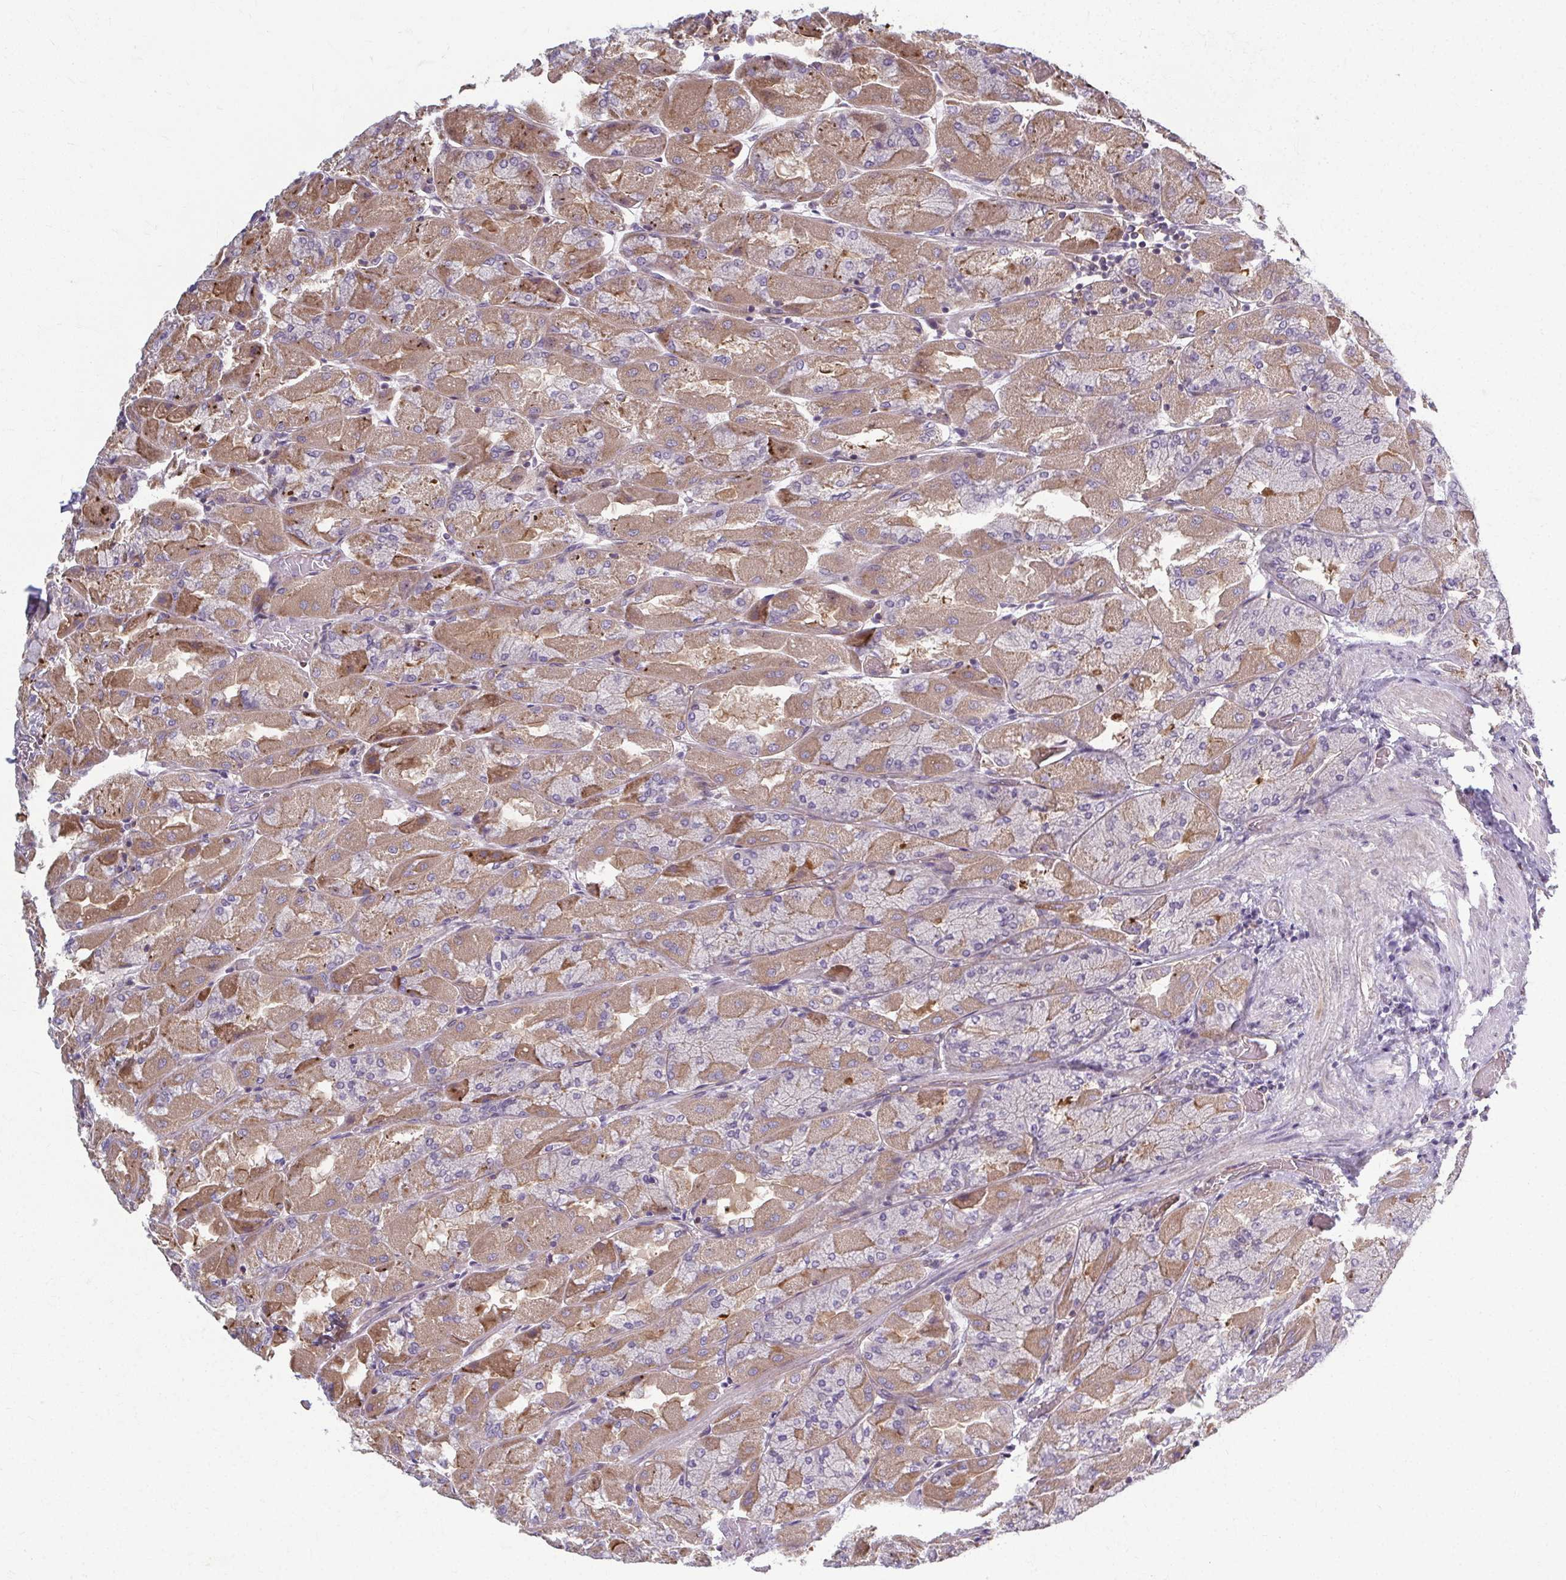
{"staining": {"intensity": "moderate", "quantity": ">75%", "location": "cytoplasmic/membranous"}, "tissue": "stomach", "cell_type": "Glandular cells", "image_type": "normal", "snomed": [{"axis": "morphology", "description": "Normal tissue, NOS"}, {"axis": "topography", "description": "Stomach"}], "caption": "Immunohistochemistry (DAB) staining of benign human stomach reveals moderate cytoplasmic/membranous protein expression in about >75% of glandular cells.", "gene": "EID2B", "patient": {"sex": "female", "age": 61}}